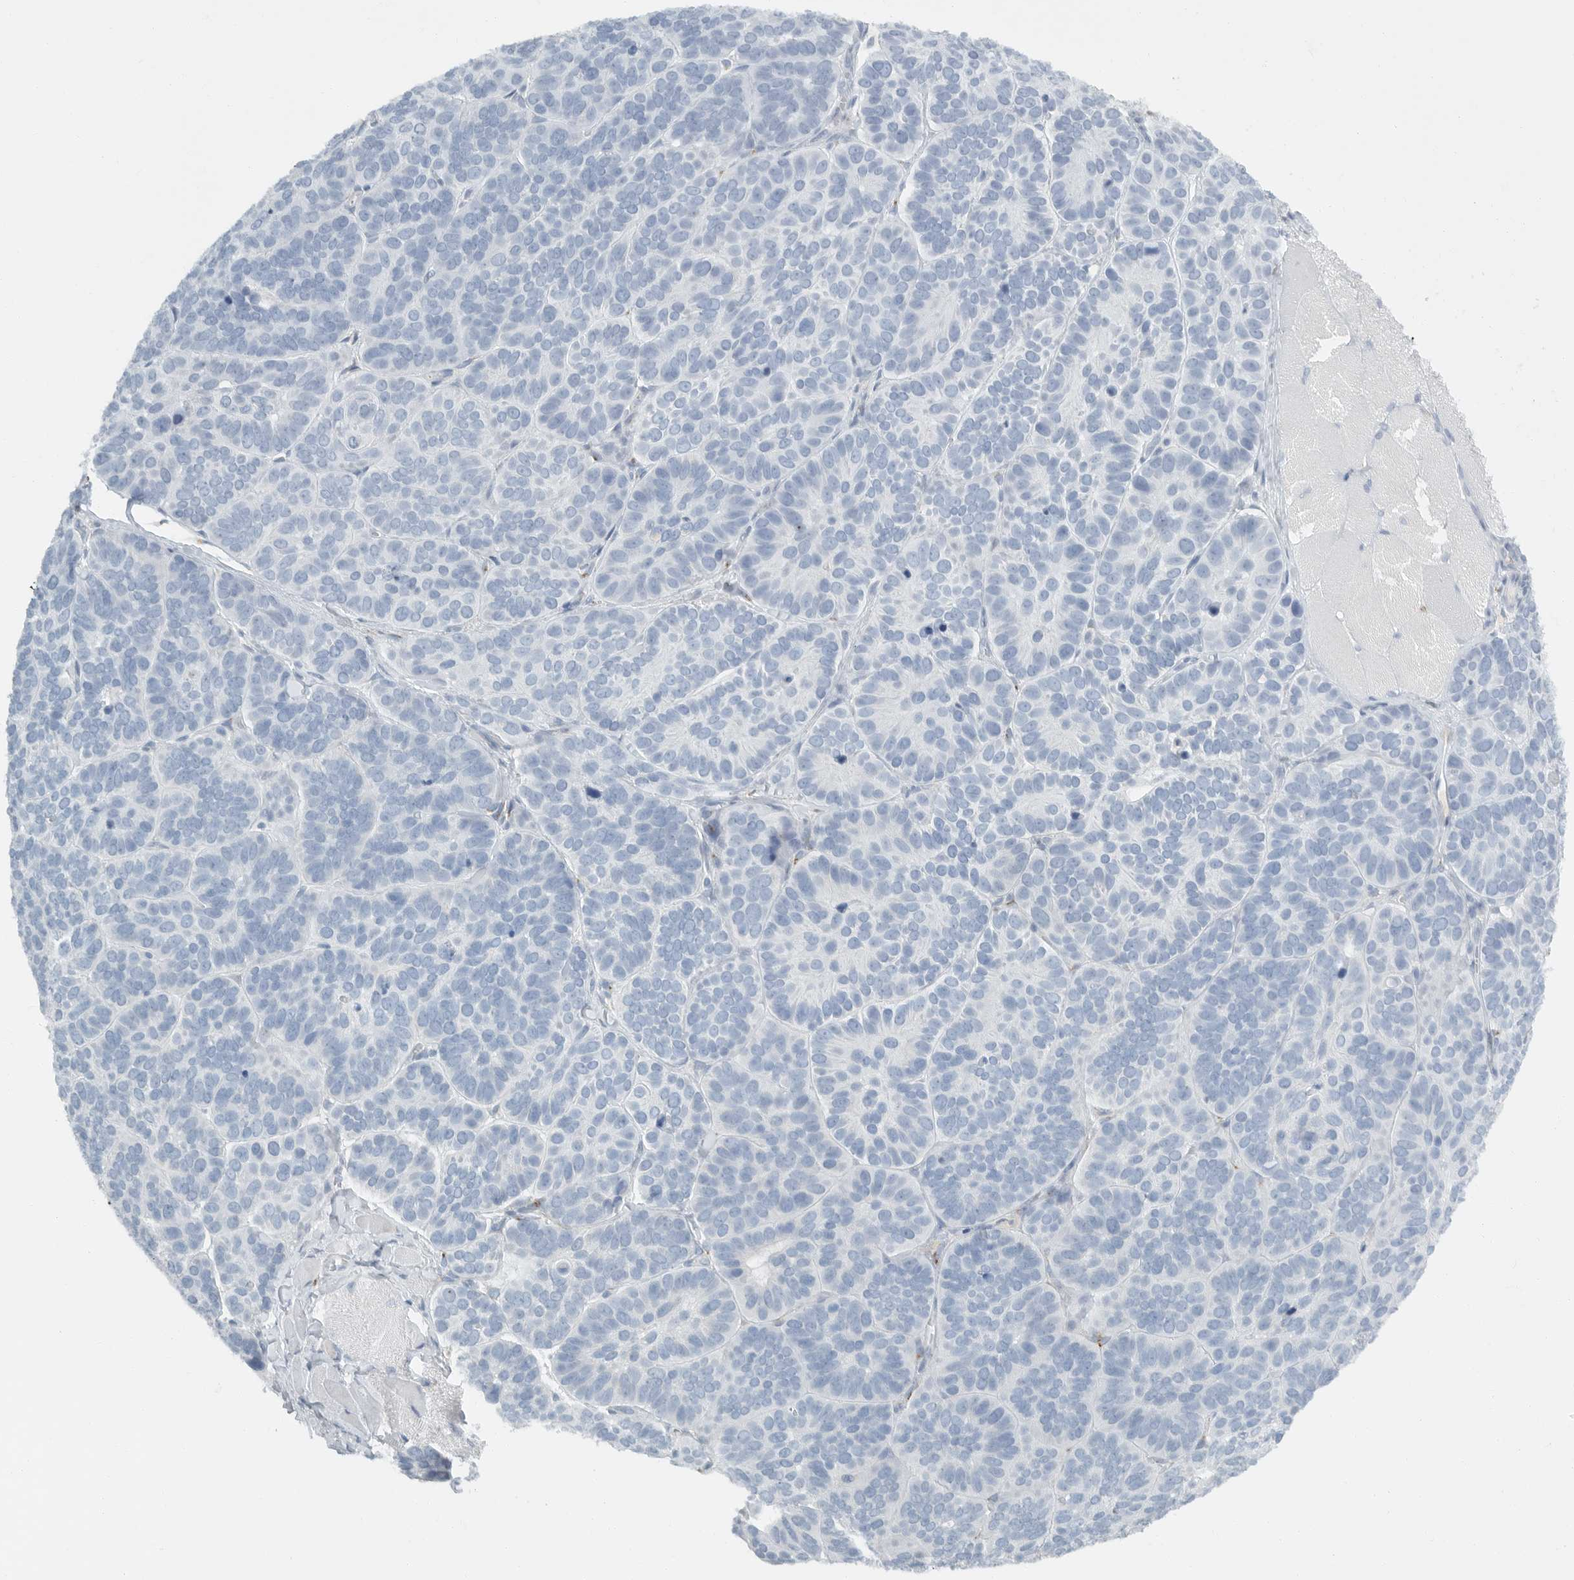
{"staining": {"intensity": "negative", "quantity": "none", "location": "none"}, "tissue": "skin cancer", "cell_type": "Tumor cells", "image_type": "cancer", "snomed": [{"axis": "morphology", "description": "Basal cell carcinoma"}, {"axis": "topography", "description": "Skin"}], "caption": "Immunohistochemistry (IHC) of basal cell carcinoma (skin) displays no expression in tumor cells. (Immunohistochemistry (IHC), brightfield microscopy, high magnification).", "gene": "PAM", "patient": {"sex": "male", "age": 62}}